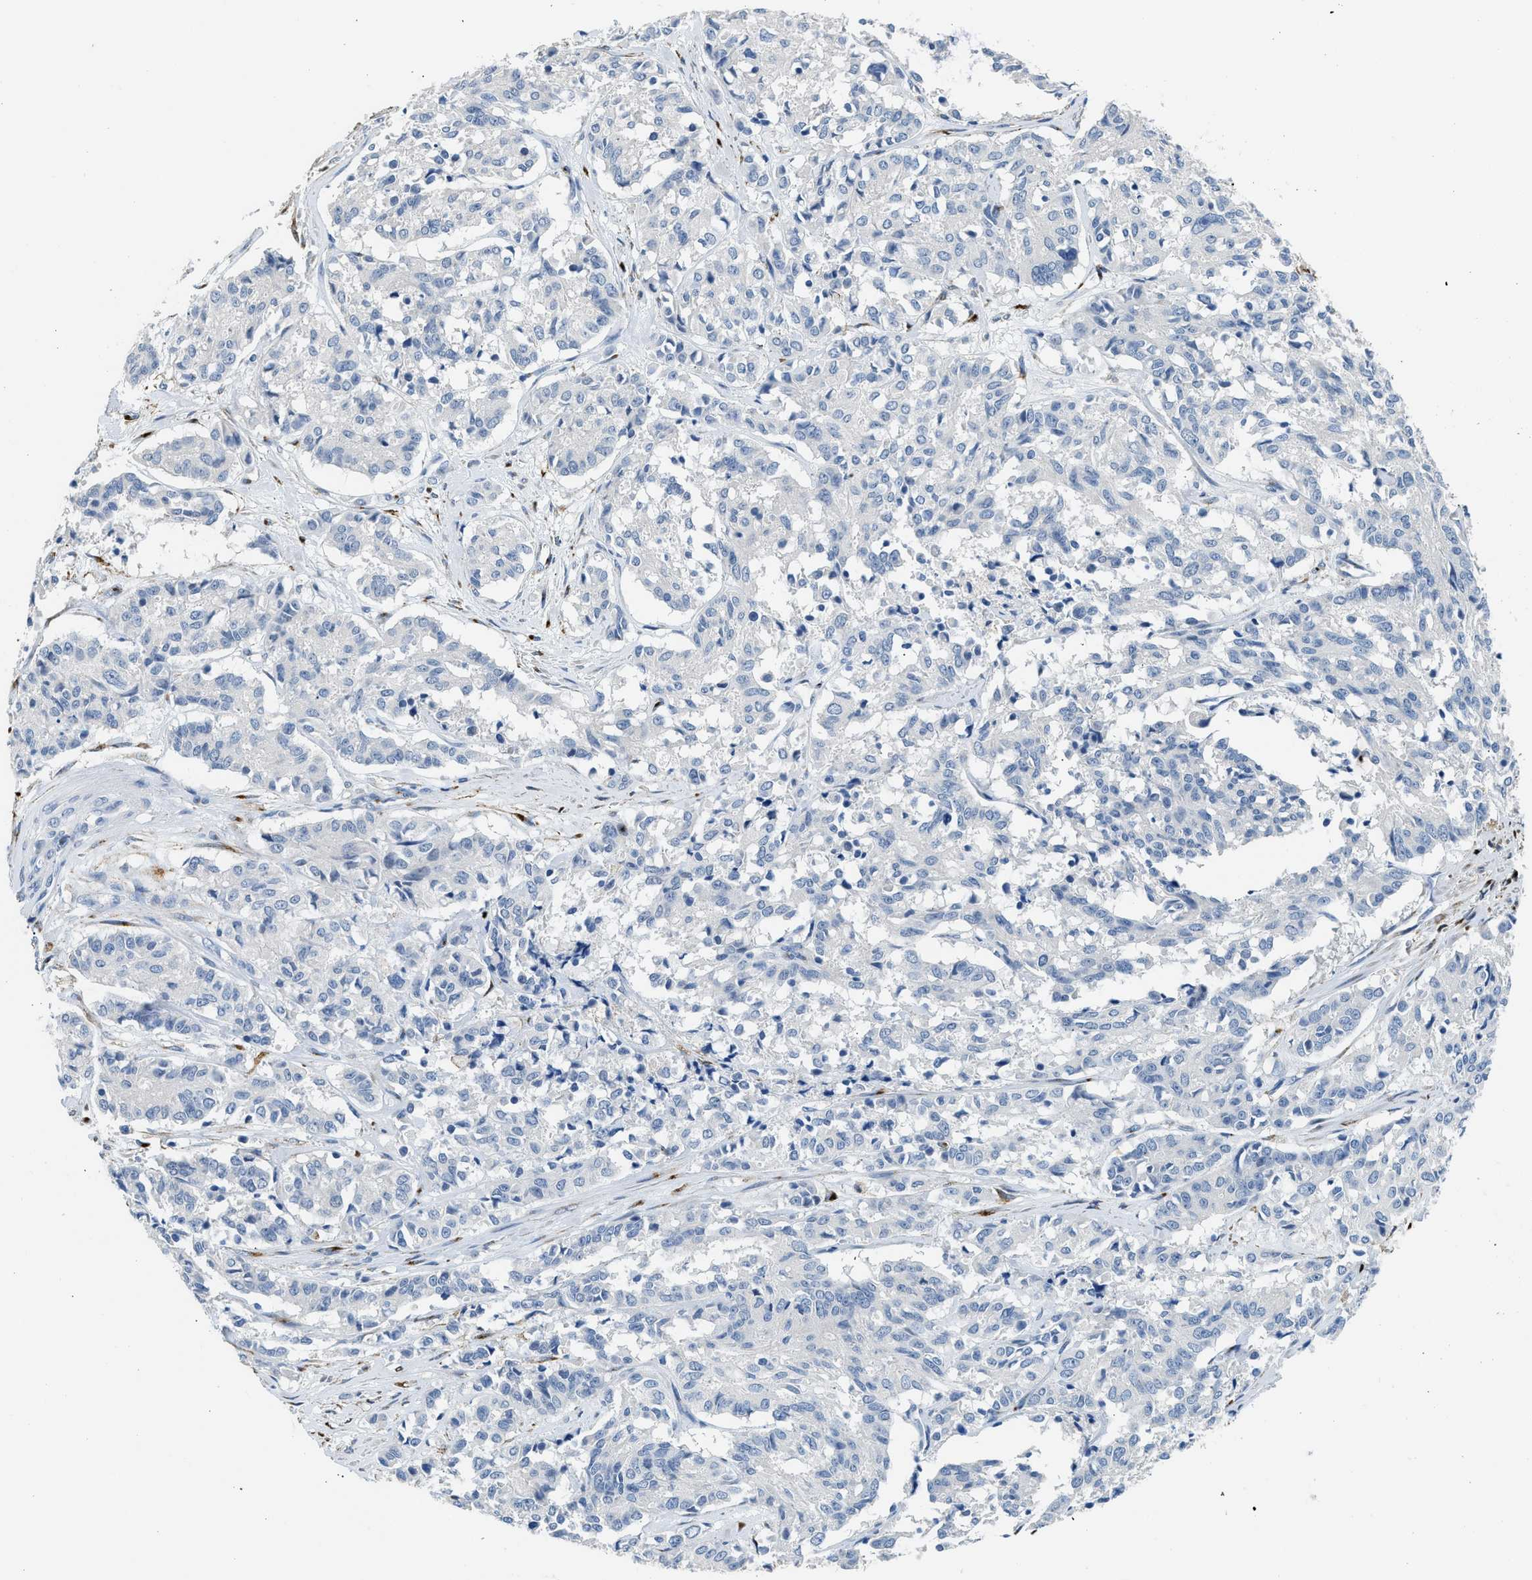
{"staining": {"intensity": "negative", "quantity": "none", "location": "none"}, "tissue": "cervical cancer", "cell_type": "Tumor cells", "image_type": "cancer", "snomed": [{"axis": "morphology", "description": "Squamous cell carcinoma, NOS"}, {"axis": "topography", "description": "Cervix"}], "caption": "High magnification brightfield microscopy of squamous cell carcinoma (cervical) stained with DAB (brown) and counterstained with hematoxylin (blue): tumor cells show no significant expression.", "gene": "LRP1", "patient": {"sex": "female", "age": 35}}